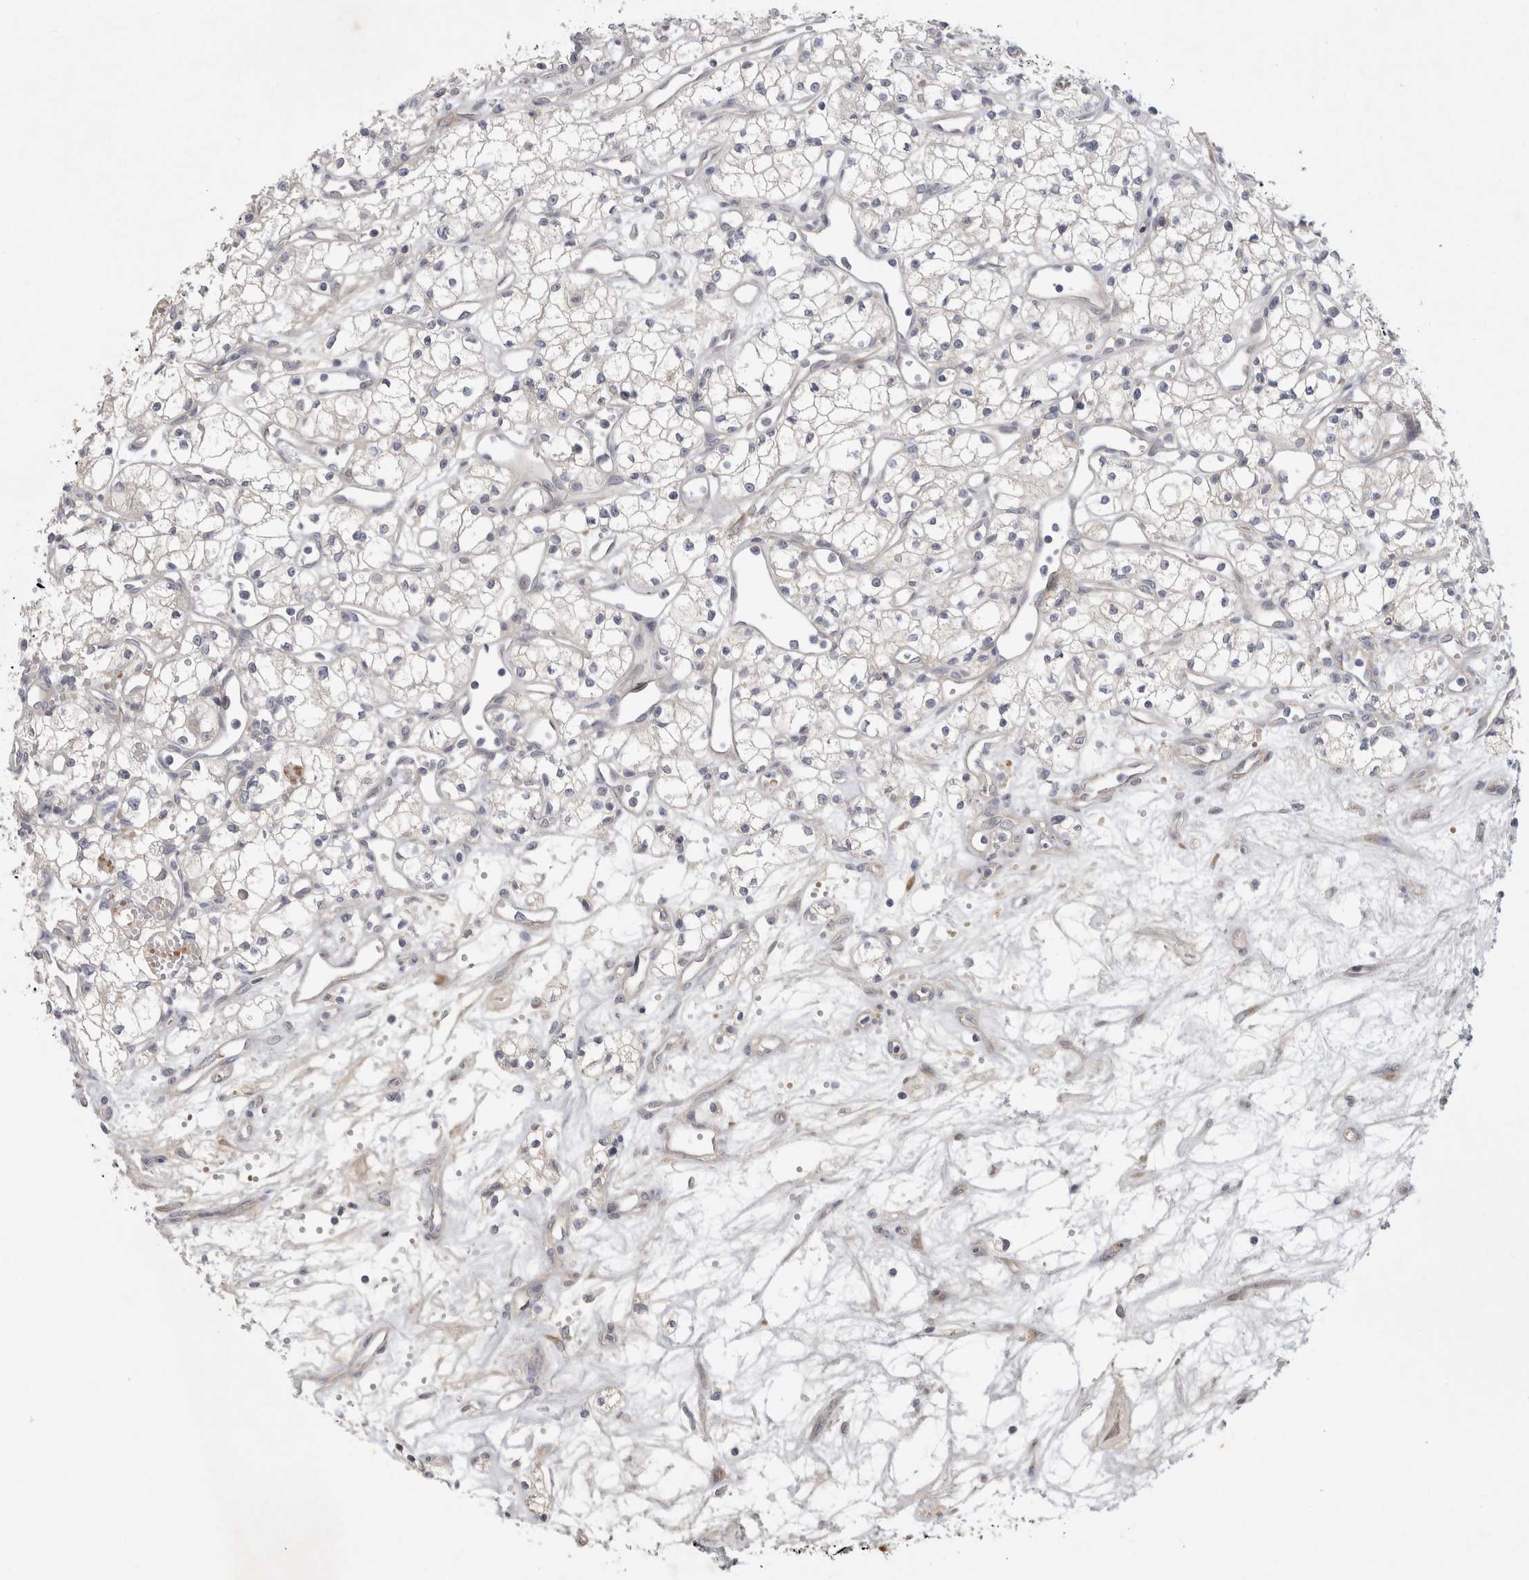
{"staining": {"intensity": "negative", "quantity": "none", "location": "none"}, "tissue": "renal cancer", "cell_type": "Tumor cells", "image_type": "cancer", "snomed": [{"axis": "morphology", "description": "Adenocarcinoma, NOS"}, {"axis": "topography", "description": "Kidney"}], "caption": "DAB (3,3'-diaminobenzidine) immunohistochemical staining of renal cancer reveals no significant expression in tumor cells.", "gene": "BZW2", "patient": {"sex": "male", "age": 59}}